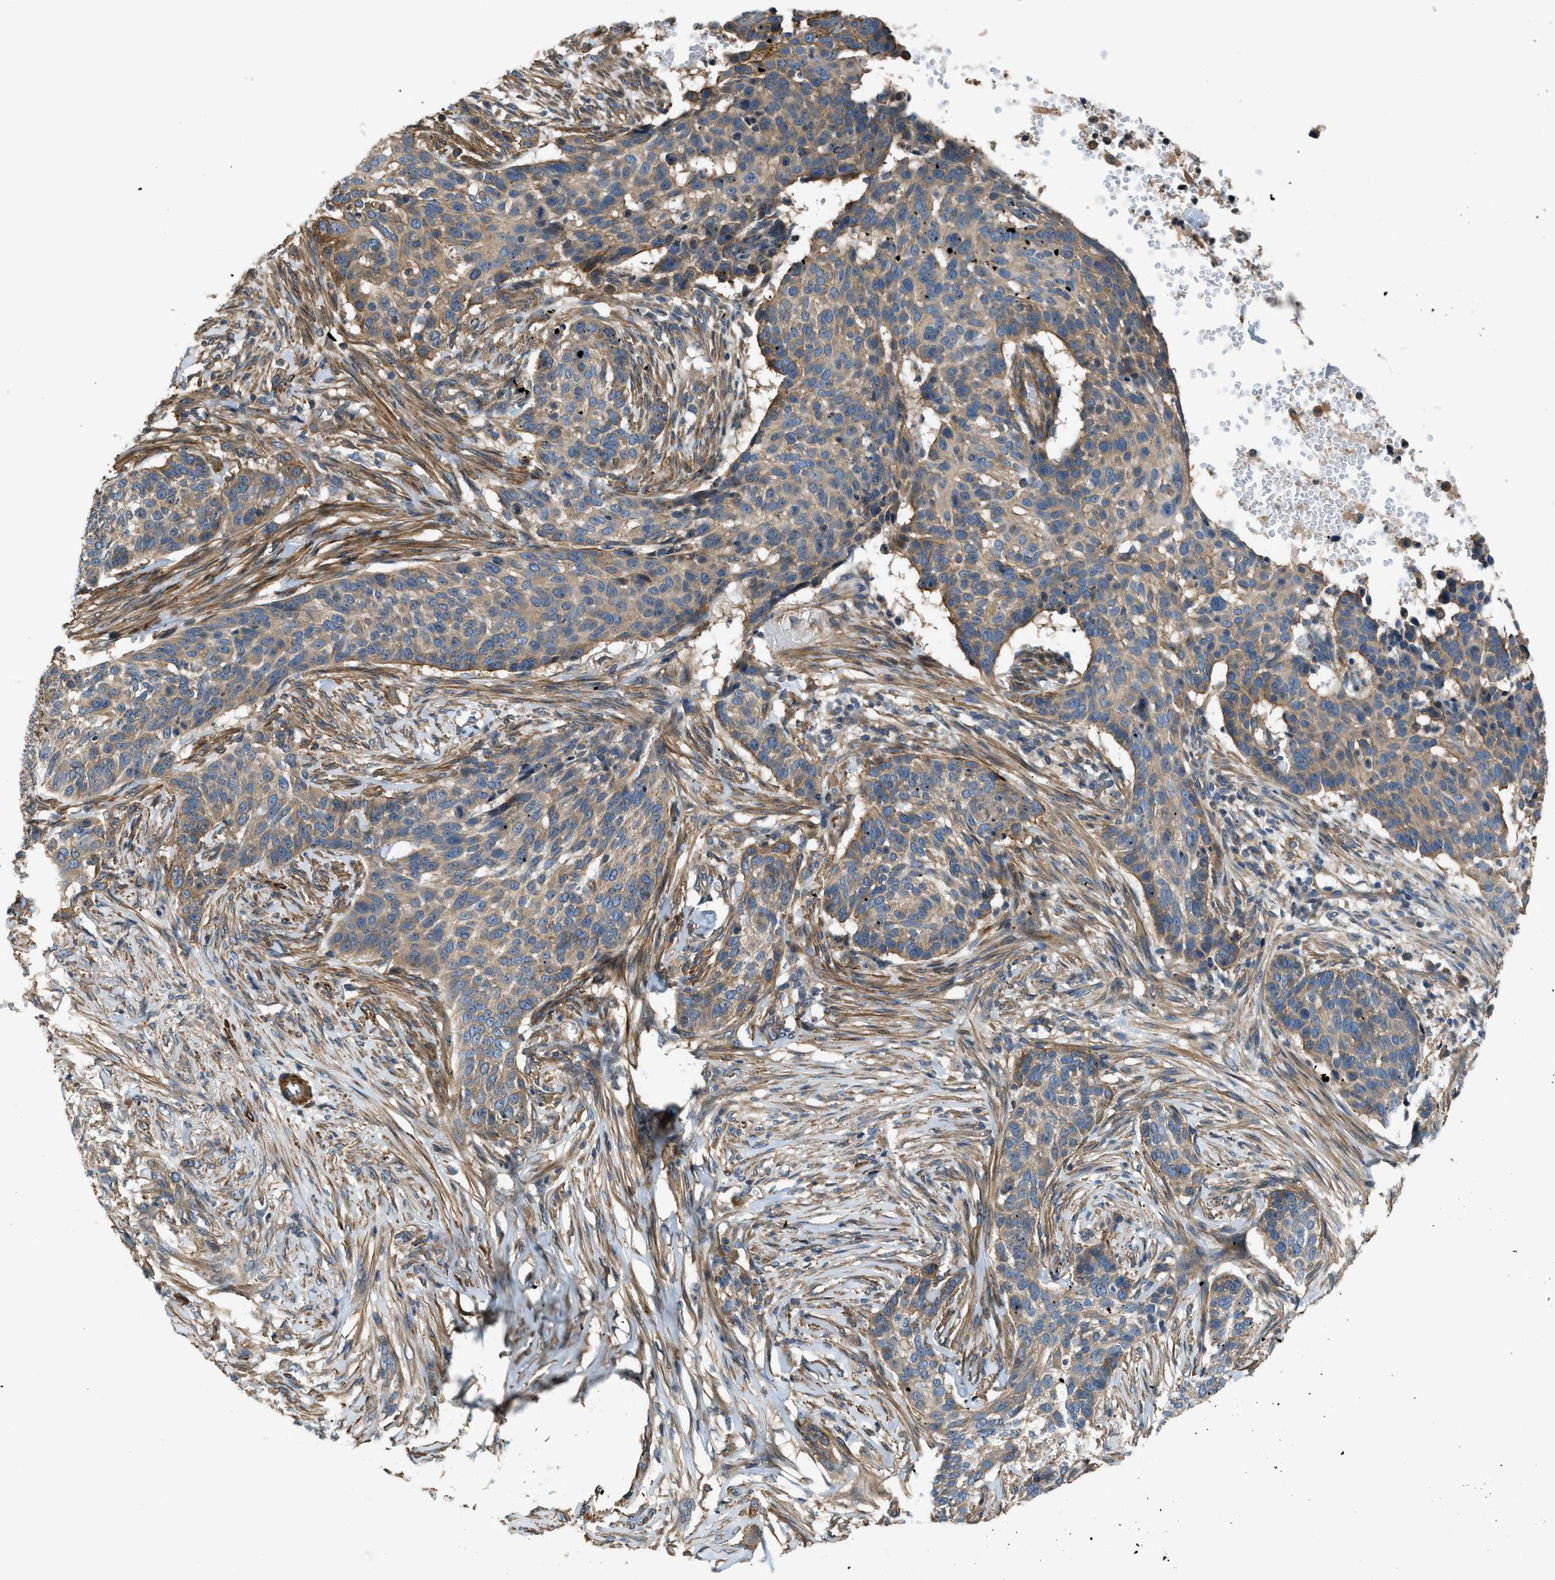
{"staining": {"intensity": "weak", "quantity": ">75%", "location": "cytoplasmic/membranous"}, "tissue": "skin cancer", "cell_type": "Tumor cells", "image_type": "cancer", "snomed": [{"axis": "morphology", "description": "Basal cell carcinoma"}, {"axis": "topography", "description": "Skin"}], "caption": "This micrograph demonstrates IHC staining of human skin cancer (basal cell carcinoma), with low weak cytoplasmic/membranous expression in about >75% of tumor cells.", "gene": "VEZT", "patient": {"sex": "male", "age": 85}}